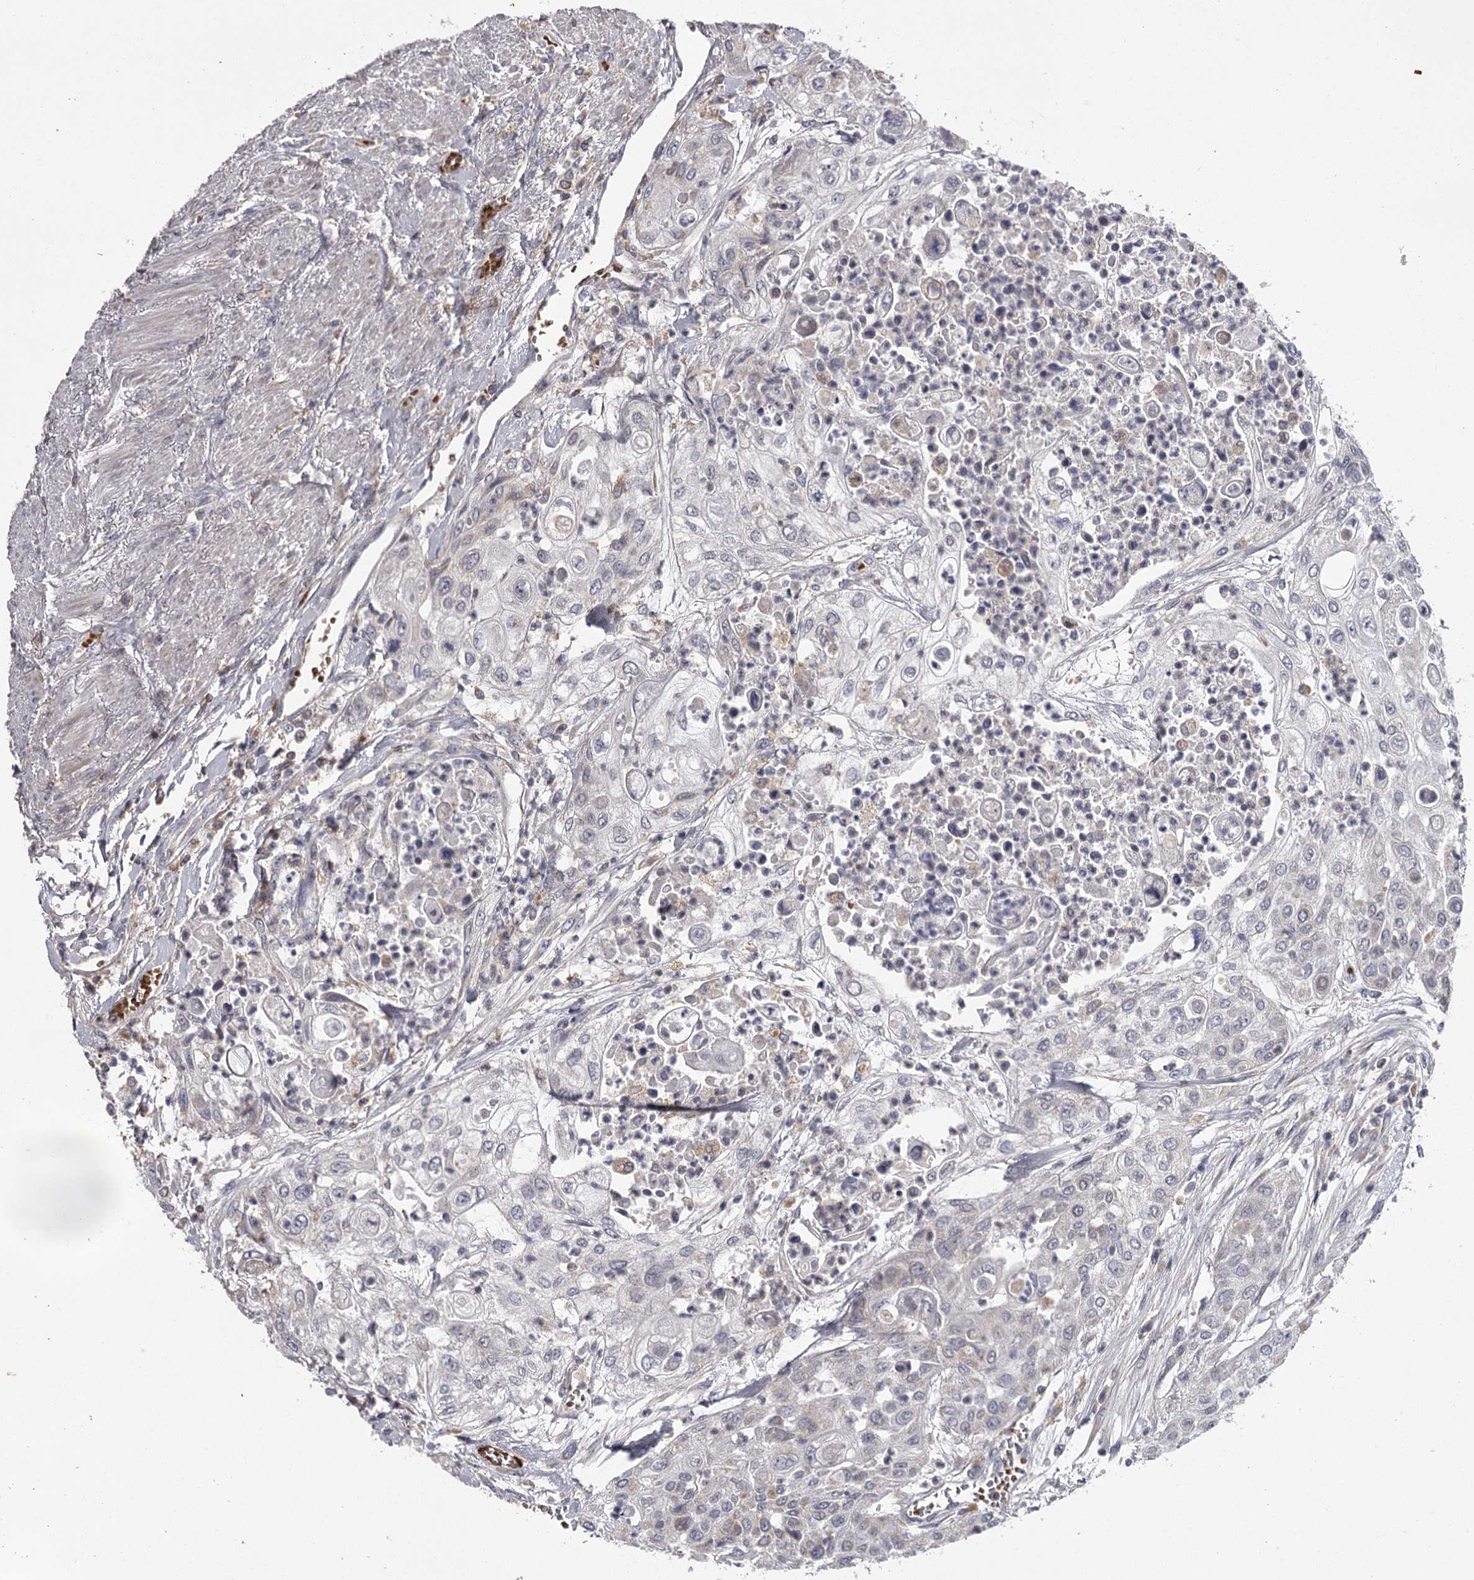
{"staining": {"intensity": "negative", "quantity": "none", "location": "none"}, "tissue": "urothelial cancer", "cell_type": "Tumor cells", "image_type": "cancer", "snomed": [{"axis": "morphology", "description": "Urothelial carcinoma, High grade"}, {"axis": "topography", "description": "Urinary bladder"}], "caption": "DAB immunohistochemical staining of urothelial cancer reveals no significant staining in tumor cells.", "gene": "RASSF6", "patient": {"sex": "female", "age": 79}}